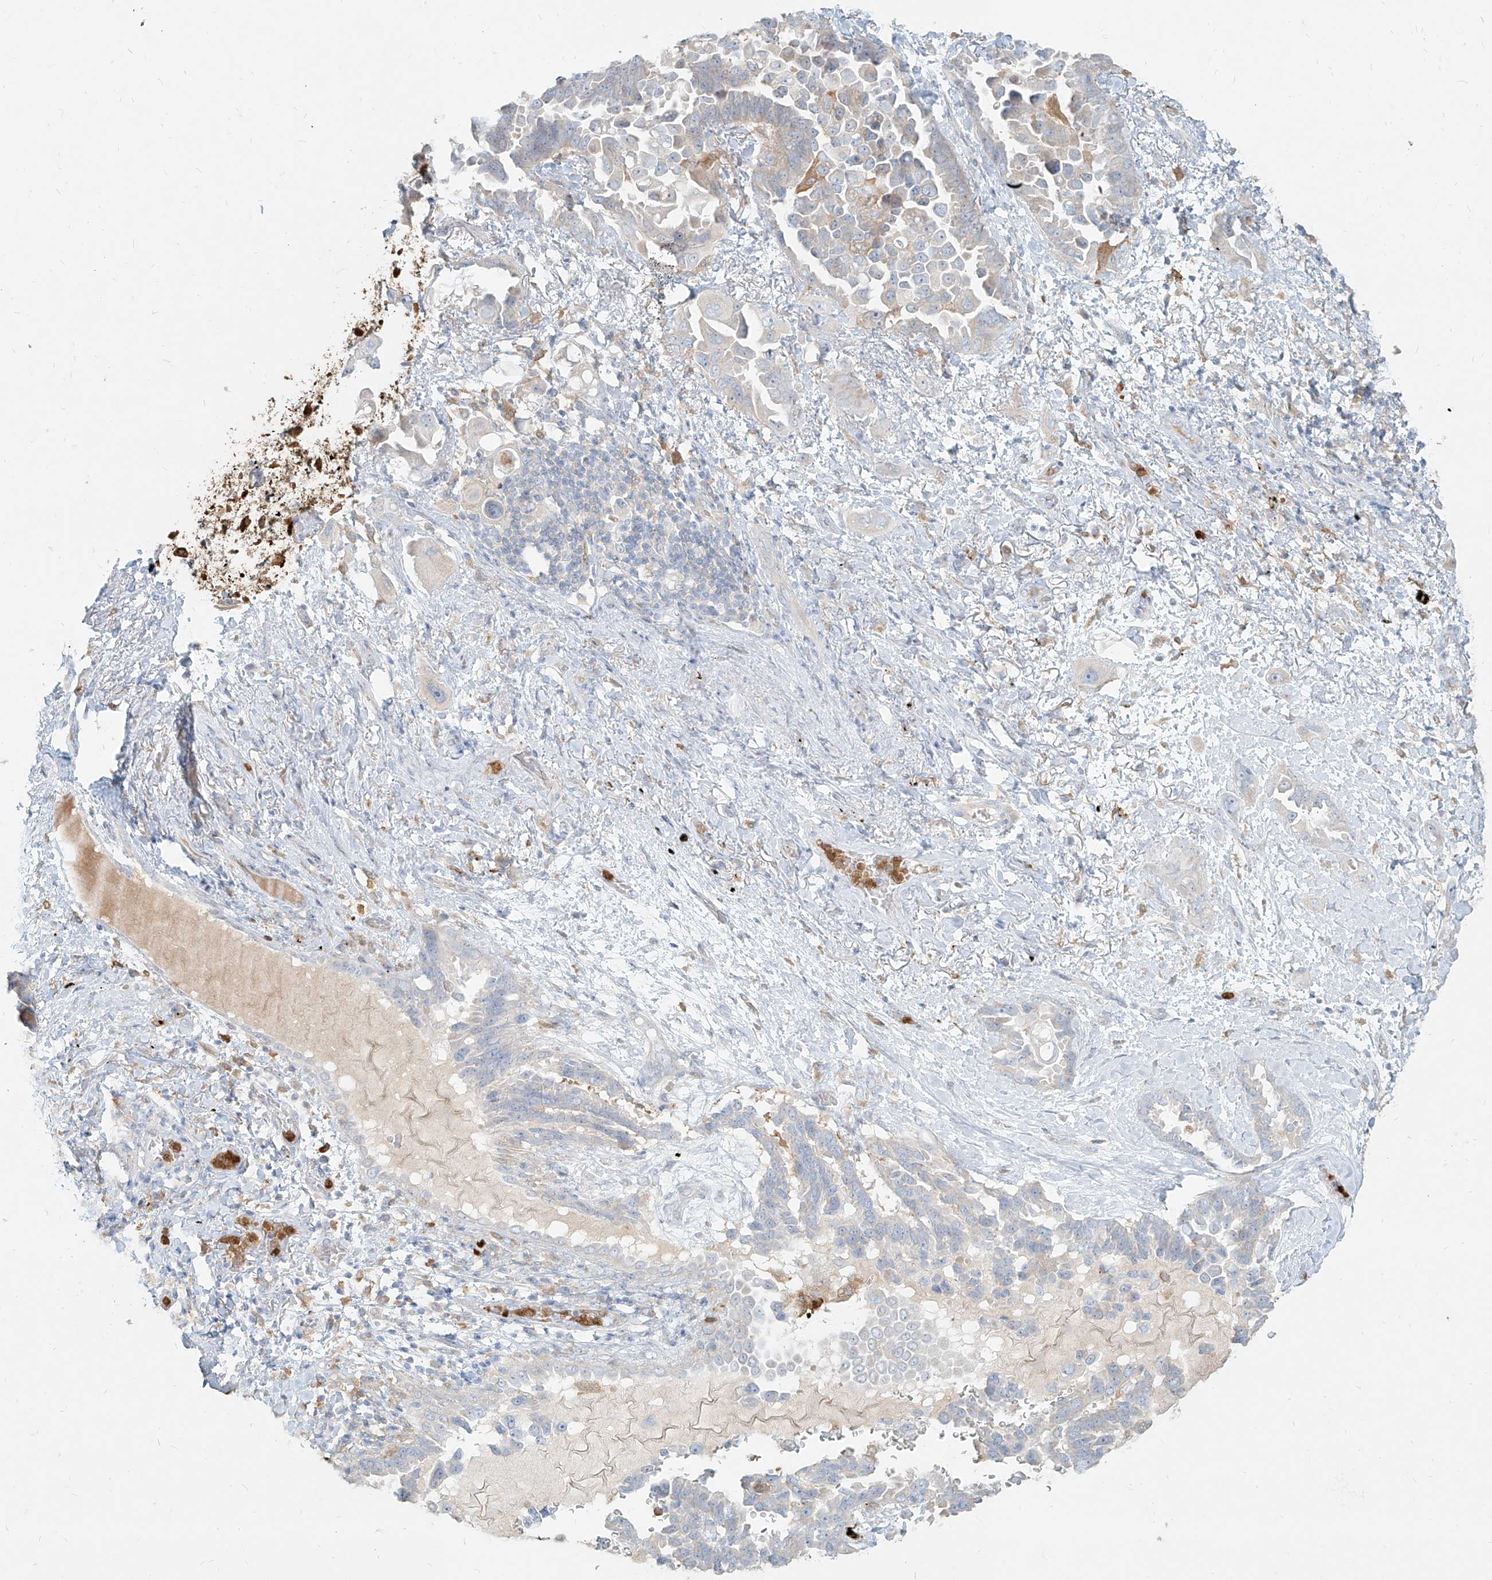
{"staining": {"intensity": "weak", "quantity": "<25%", "location": "cytoplasmic/membranous"}, "tissue": "lung cancer", "cell_type": "Tumor cells", "image_type": "cancer", "snomed": [{"axis": "morphology", "description": "Adenocarcinoma, NOS"}, {"axis": "topography", "description": "Lung"}], "caption": "Immunohistochemistry (IHC) image of human lung adenocarcinoma stained for a protein (brown), which displays no expression in tumor cells. (Stains: DAB (3,3'-diaminobenzidine) immunohistochemistry (IHC) with hematoxylin counter stain, Microscopy: brightfield microscopy at high magnification).", "gene": "PGD", "patient": {"sex": "female", "age": 67}}